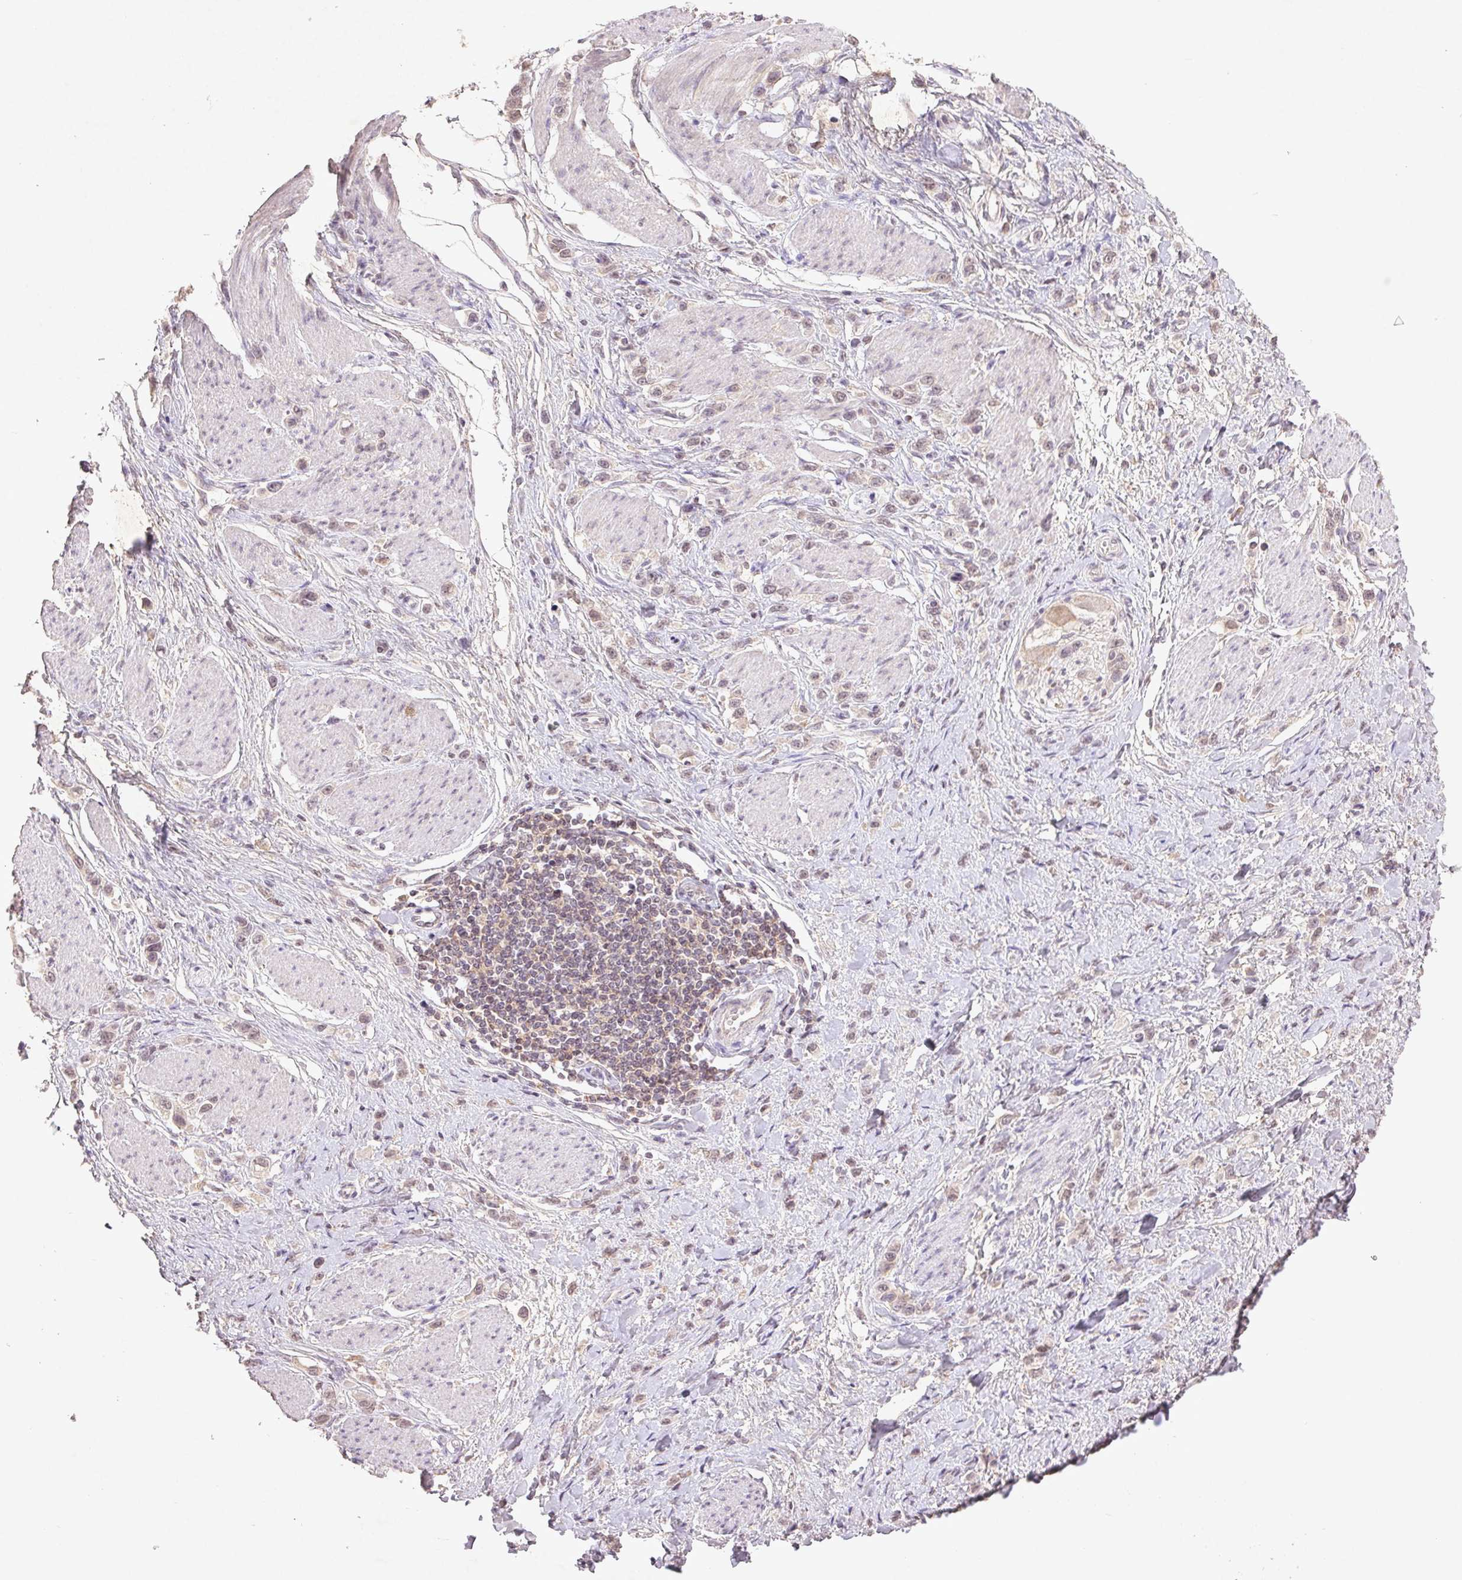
{"staining": {"intensity": "weak", "quantity": "<25%", "location": "nuclear"}, "tissue": "stomach cancer", "cell_type": "Tumor cells", "image_type": "cancer", "snomed": [{"axis": "morphology", "description": "Adenocarcinoma, NOS"}, {"axis": "topography", "description": "Stomach"}], "caption": "Tumor cells show no significant protein expression in stomach cancer.", "gene": "FAM168B", "patient": {"sex": "female", "age": 65}}